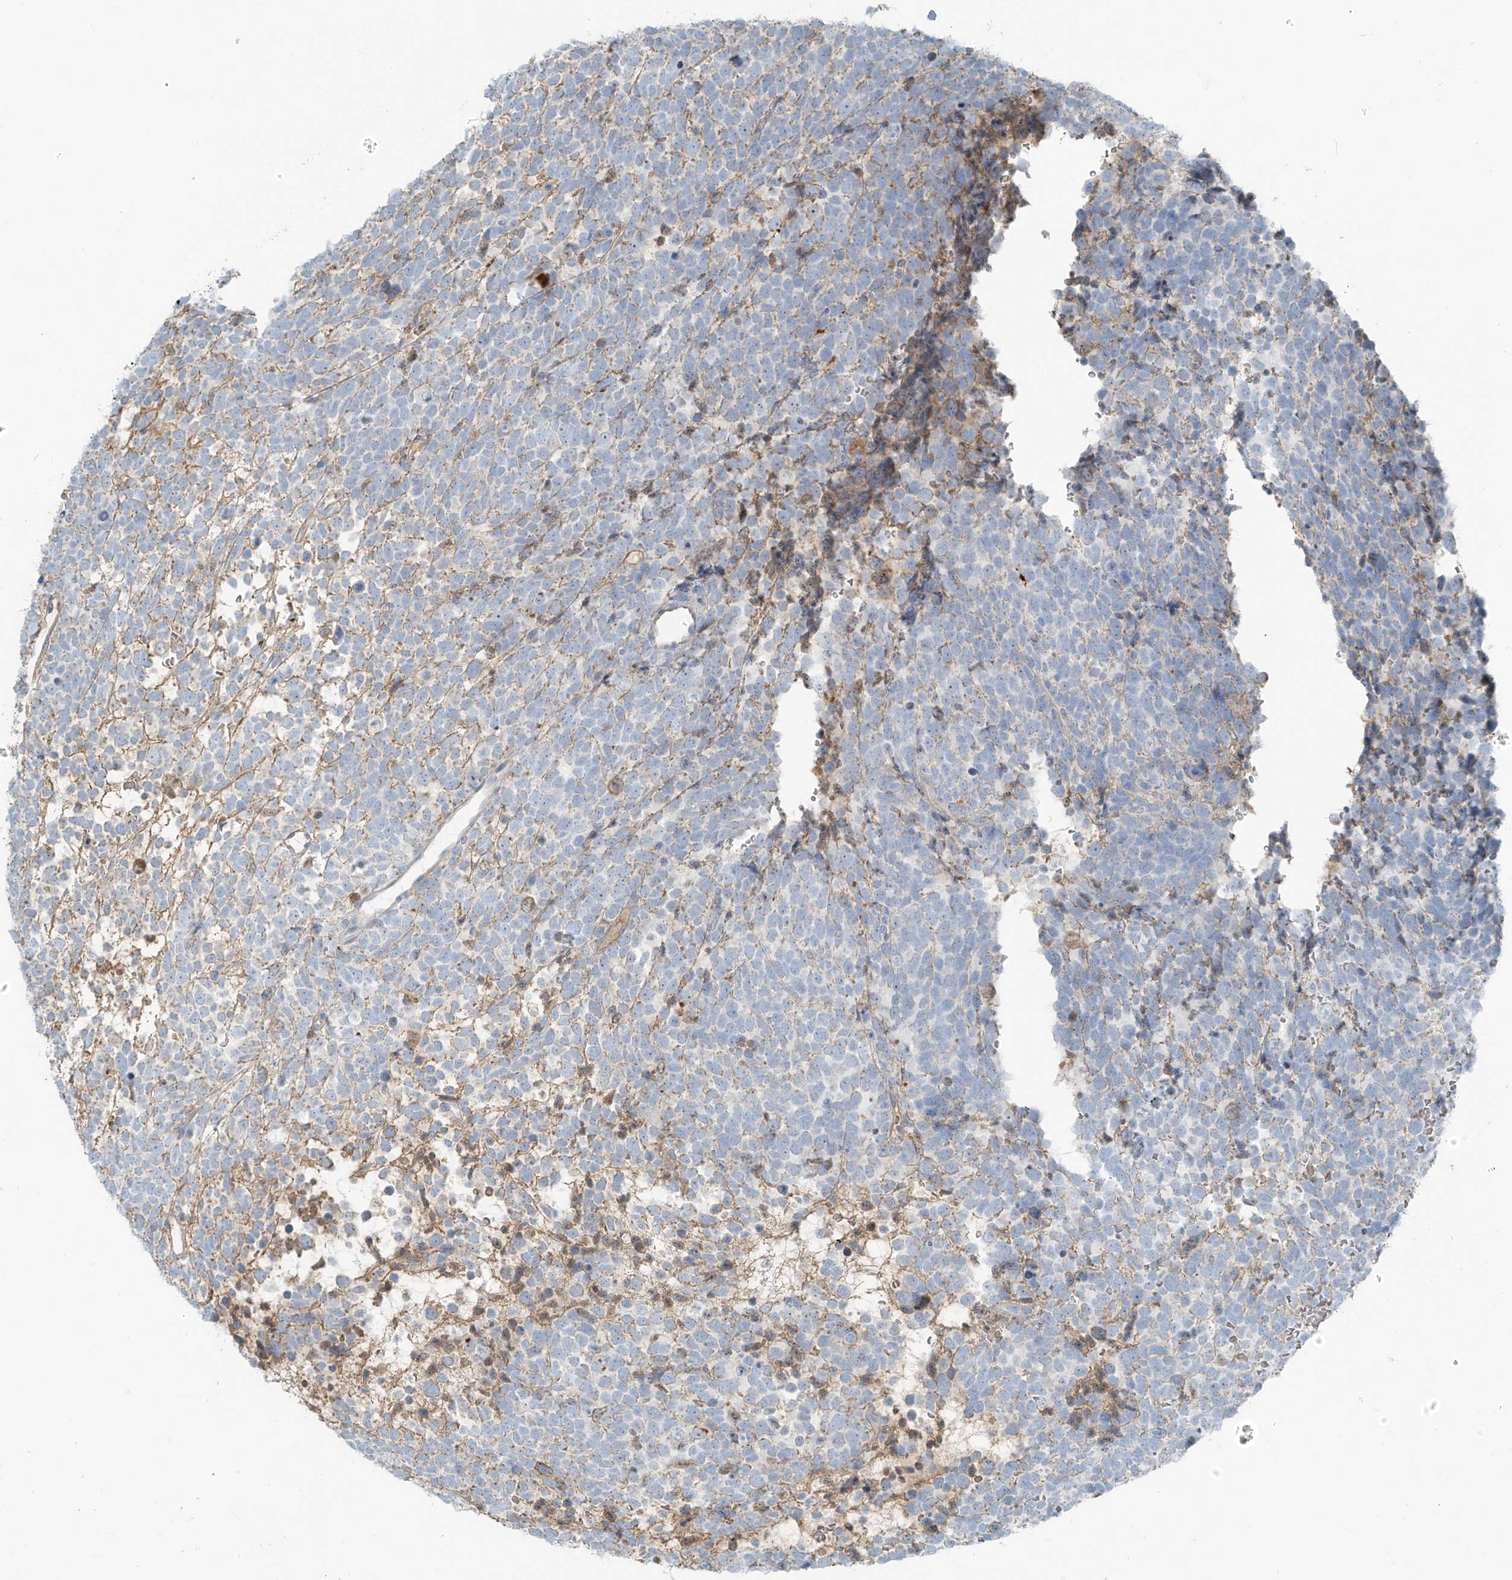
{"staining": {"intensity": "negative", "quantity": "none", "location": "none"}, "tissue": "urothelial cancer", "cell_type": "Tumor cells", "image_type": "cancer", "snomed": [{"axis": "morphology", "description": "Urothelial carcinoma, High grade"}, {"axis": "topography", "description": "Urinary bladder"}], "caption": "High power microscopy image of an immunohistochemistry (IHC) photomicrograph of urothelial carcinoma (high-grade), revealing no significant staining in tumor cells. Nuclei are stained in blue.", "gene": "FAM131C", "patient": {"sex": "female", "age": 82}}